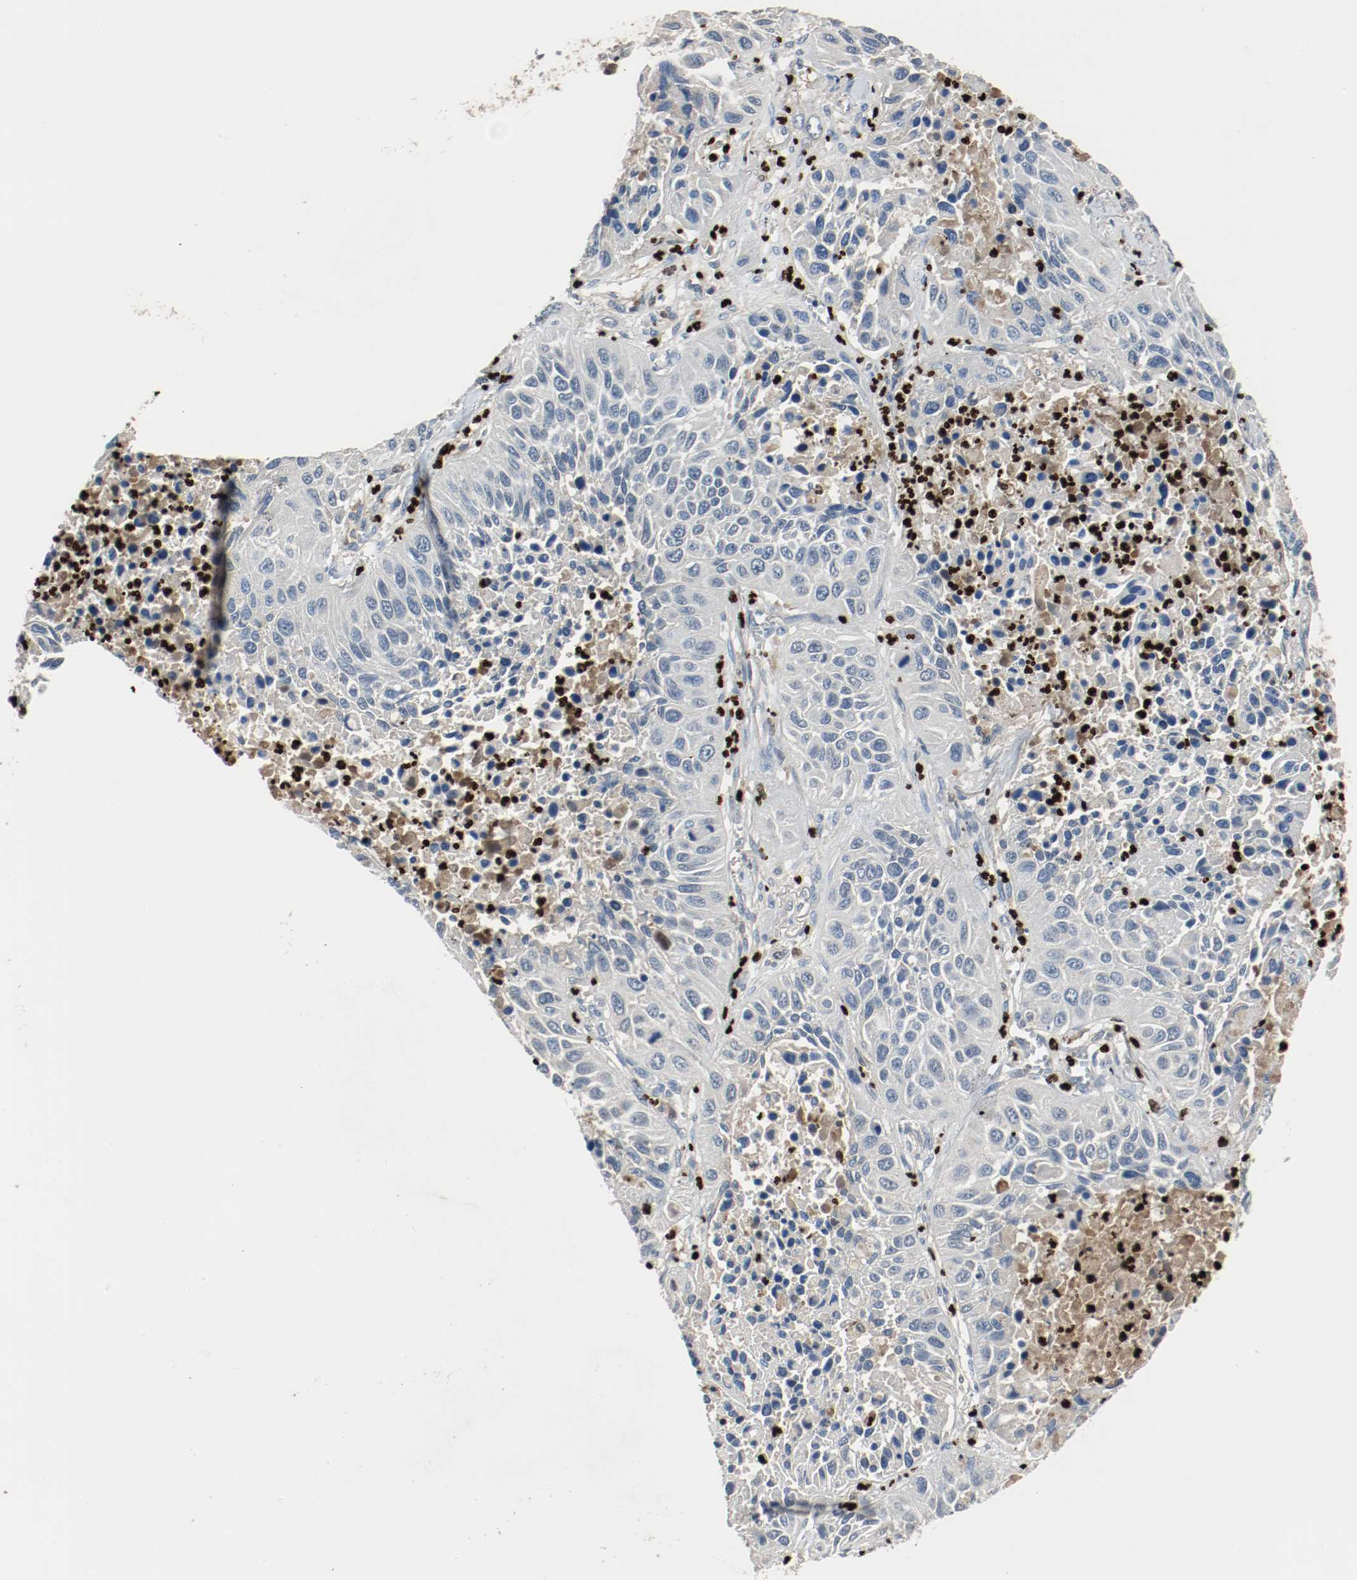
{"staining": {"intensity": "negative", "quantity": "none", "location": "none"}, "tissue": "lung cancer", "cell_type": "Tumor cells", "image_type": "cancer", "snomed": [{"axis": "morphology", "description": "Squamous cell carcinoma, NOS"}, {"axis": "topography", "description": "Lung"}], "caption": "Protein analysis of lung cancer demonstrates no significant staining in tumor cells.", "gene": "BLK", "patient": {"sex": "female", "age": 76}}